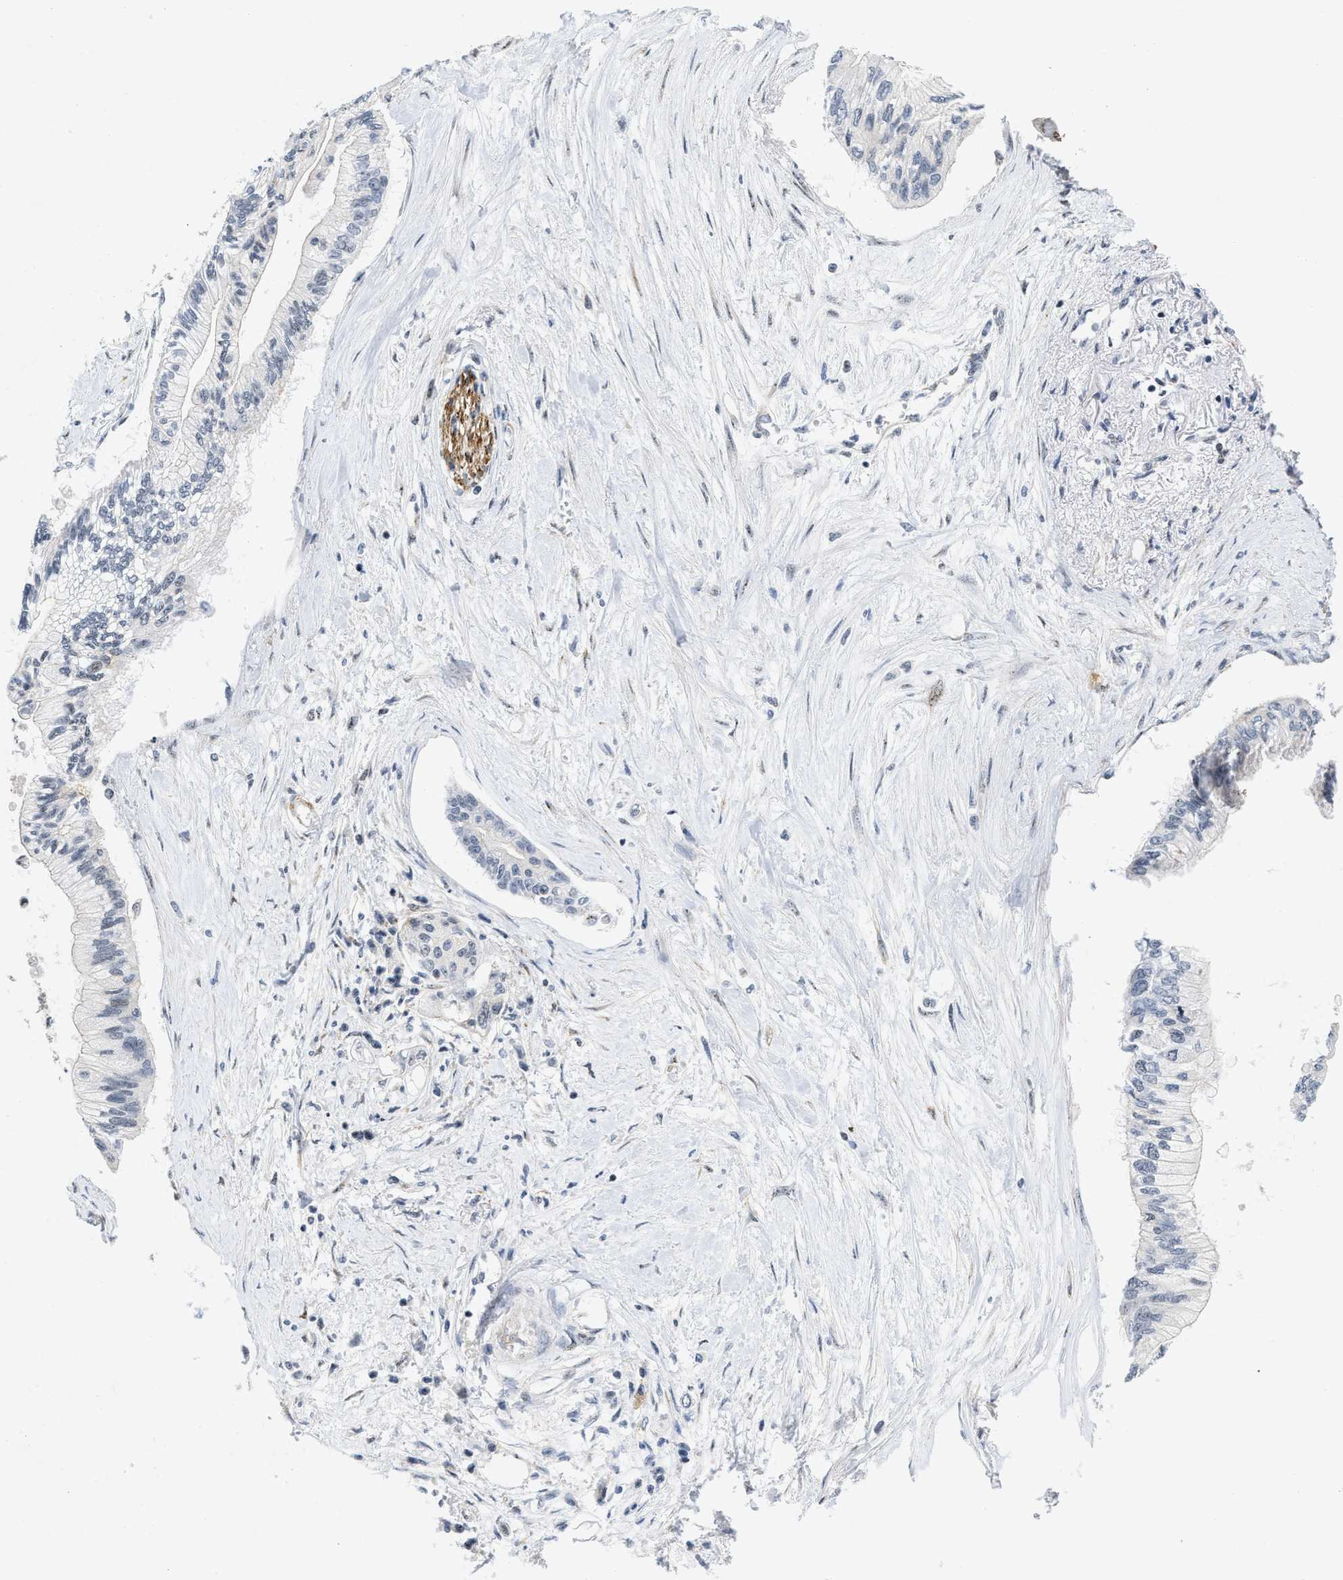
{"staining": {"intensity": "negative", "quantity": "none", "location": "none"}, "tissue": "pancreatic cancer", "cell_type": "Tumor cells", "image_type": "cancer", "snomed": [{"axis": "morphology", "description": "Adenocarcinoma, NOS"}, {"axis": "topography", "description": "Pancreas"}], "caption": "Pancreatic cancer was stained to show a protein in brown. There is no significant staining in tumor cells.", "gene": "VIP", "patient": {"sex": "female", "age": 77}}